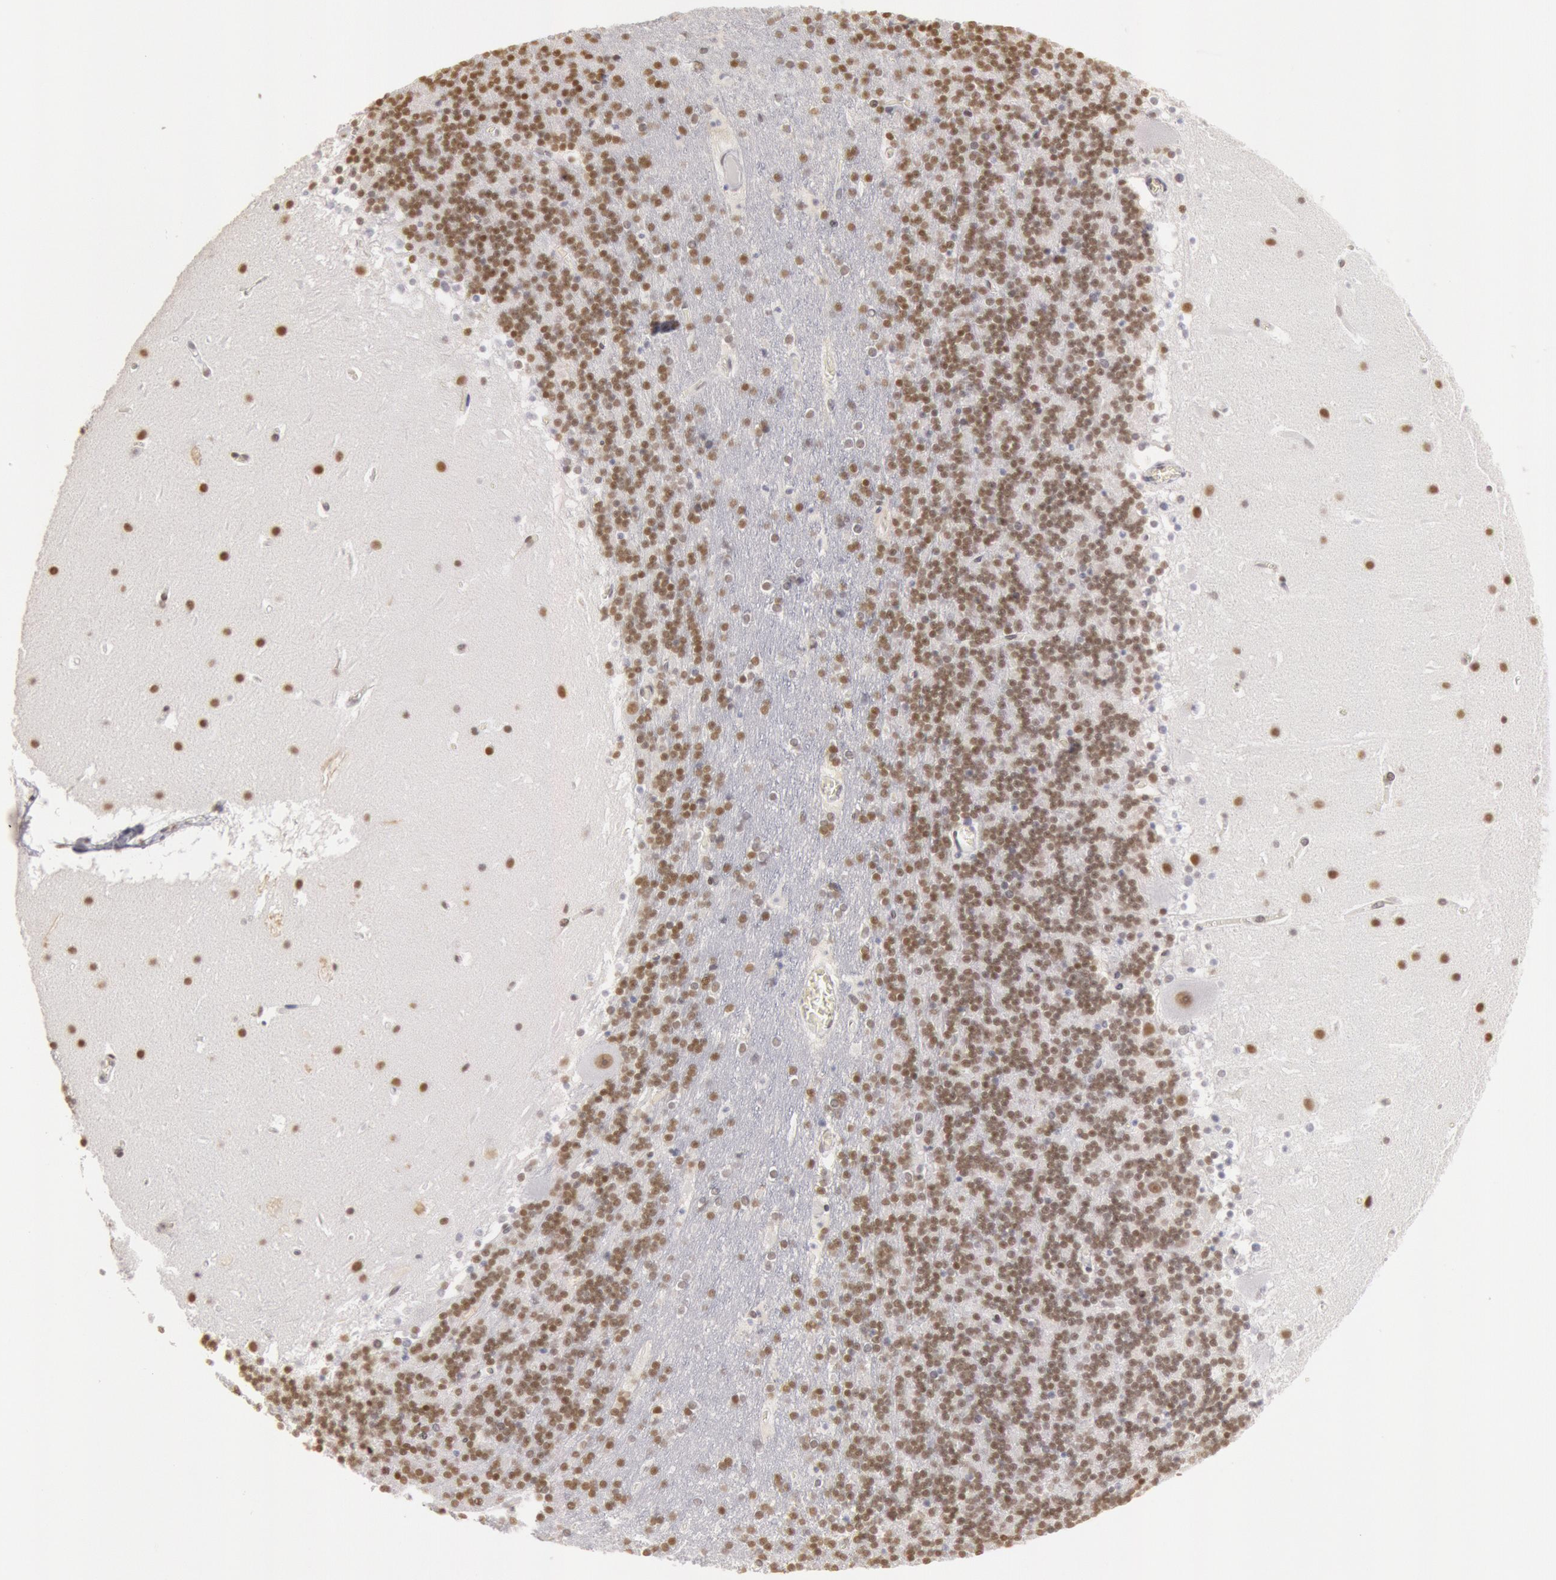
{"staining": {"intensity": "moderate", "quantity": ">75%", "location": "nuclear"}, "tissue": "cerebellum", "cell_type": "Cells in granular layer", "image_type": "normal", "snomed": [{"axis": "morphology", "description": "Normal tissue, NOS"}, {"axis": "topography", "description": "Cerebellum"}], "caption": "Cells in granular layer reveal moderate nuclear staining in about >75% of cells in unremarkable cerebellum.", "gene": "ESS2", "patient": {"sex": "male", "age": 45}}